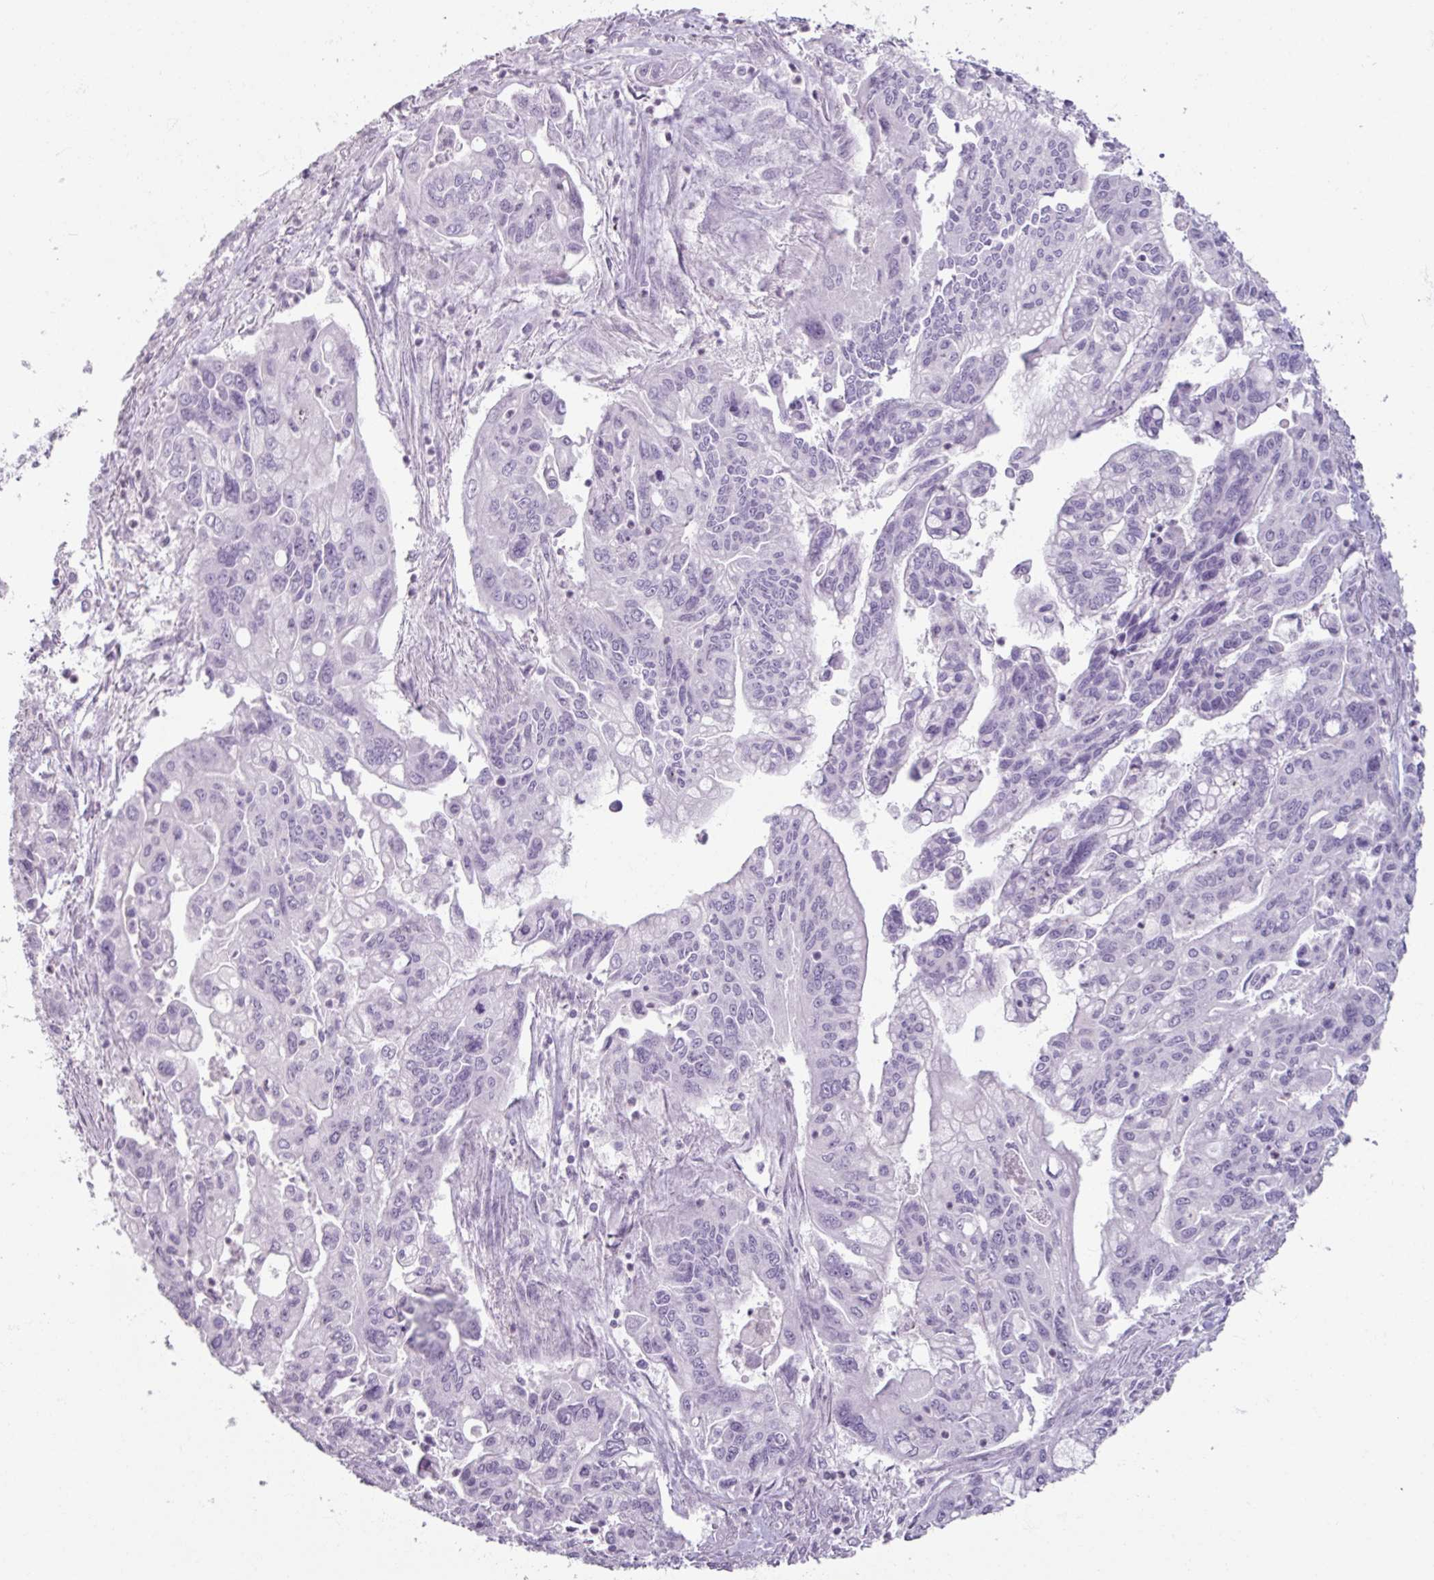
{"staining": {"intensity": "negative", "quantity": "none", "location": "none"}, "tissue": "pancreatic cancer", "cell_type": "Tumor cells", "image_type": "cancer", "snomed": [{"axis": "morphology", "description": "Adenocarcinoma, NOS"}, {"axis": "topography", "description": "Pancreas"}], "caption": "The histopathology image displays no significant expression in tumor cells of pancreatic cancer.", "gene": "ARG1", "patient": {"sex": "male", "age": 62}}